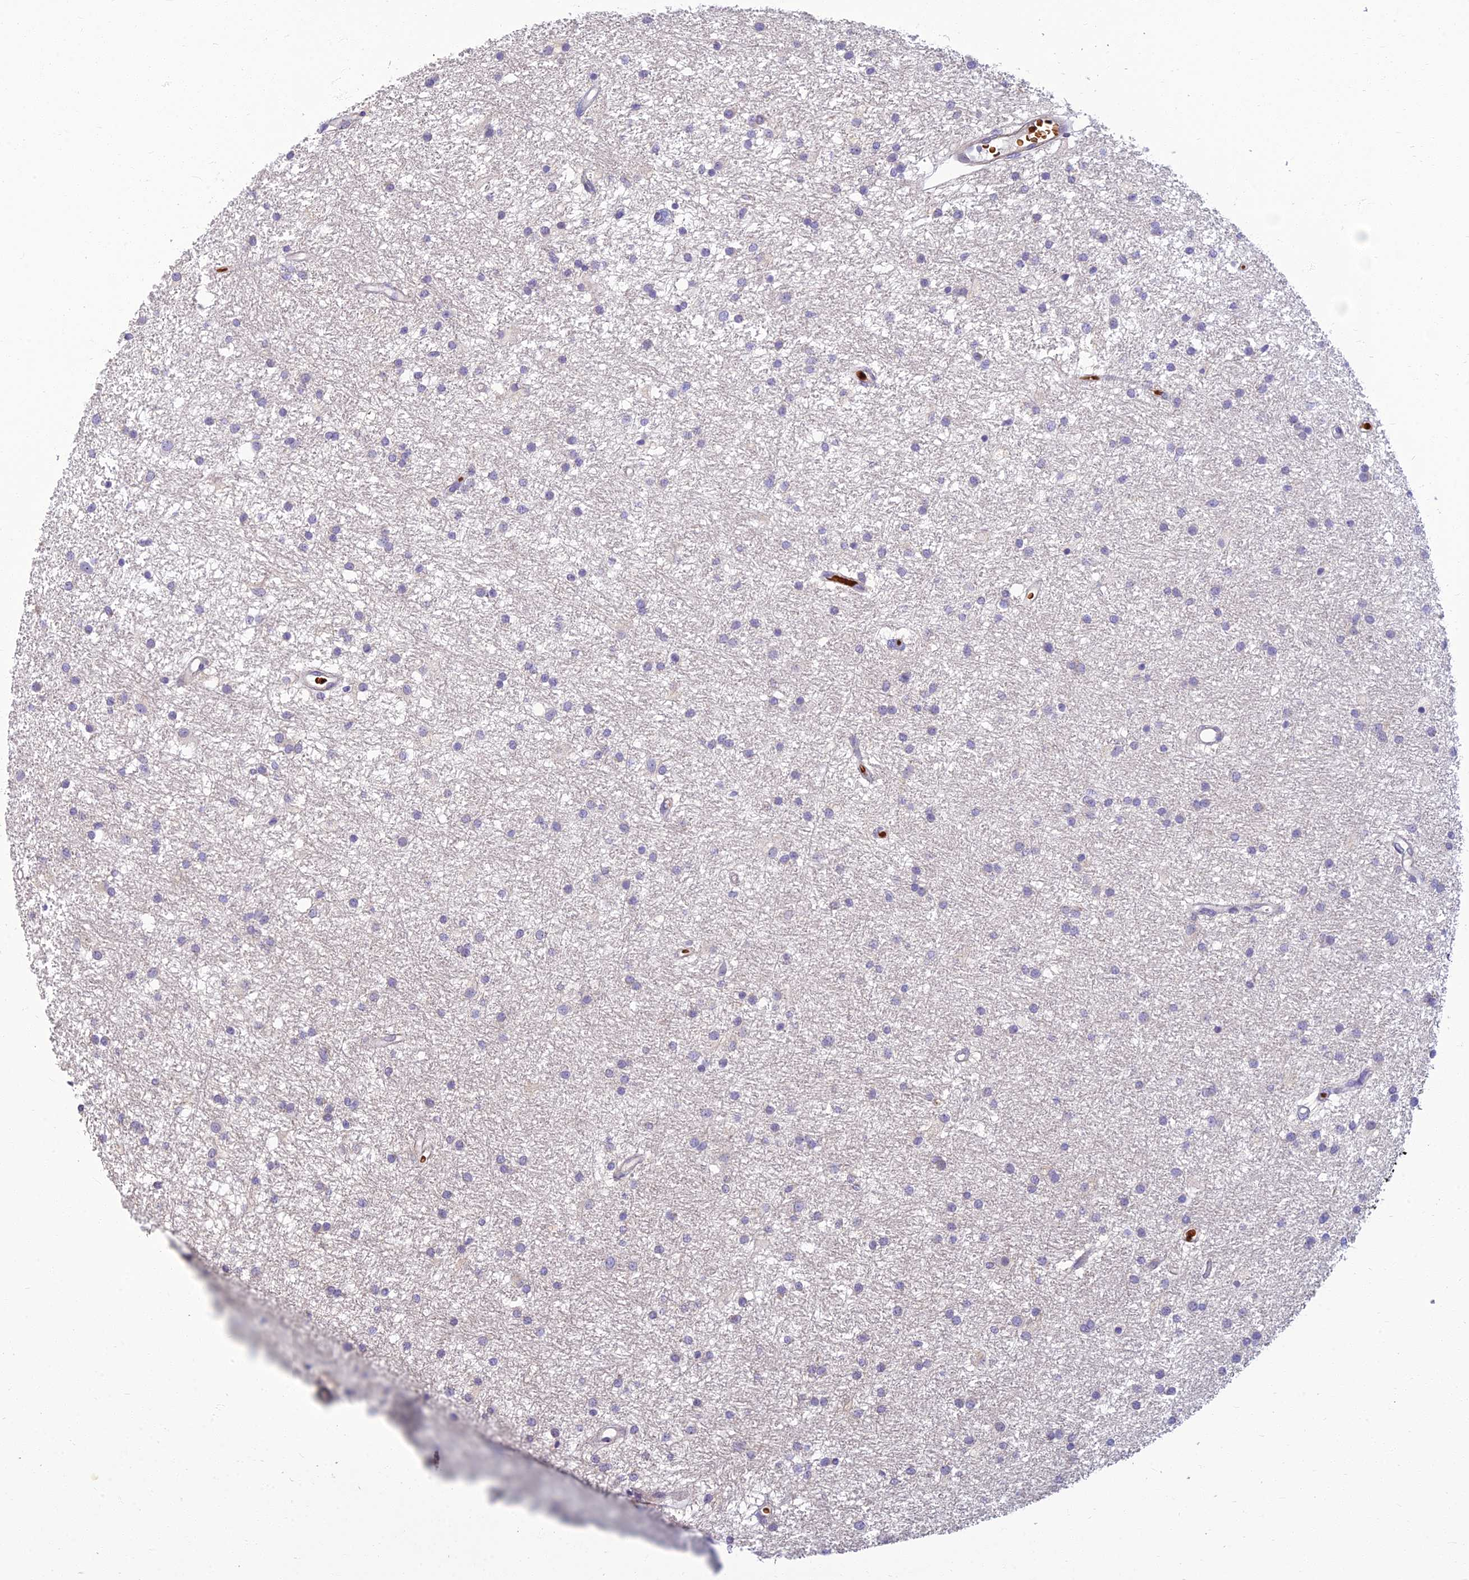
{"staining": {"intensity": "negative", "quantity": "none", "location": "none"}, "tissue": "glioma", "cell_type": "Tumor cells", "image_type": "cancer", "snomed": [{"axis": "morphology", "description": "Glioma, malignant, High grade"}, {"axis": "topography", "description": "Brain"}], "caption": "Malignant glioma (high-grade) was stained to show a protein in brown. There is no significant positivity in tumor cells.", "gene": "CLIP4", "patient": {"sex": "male", "age": 77}}